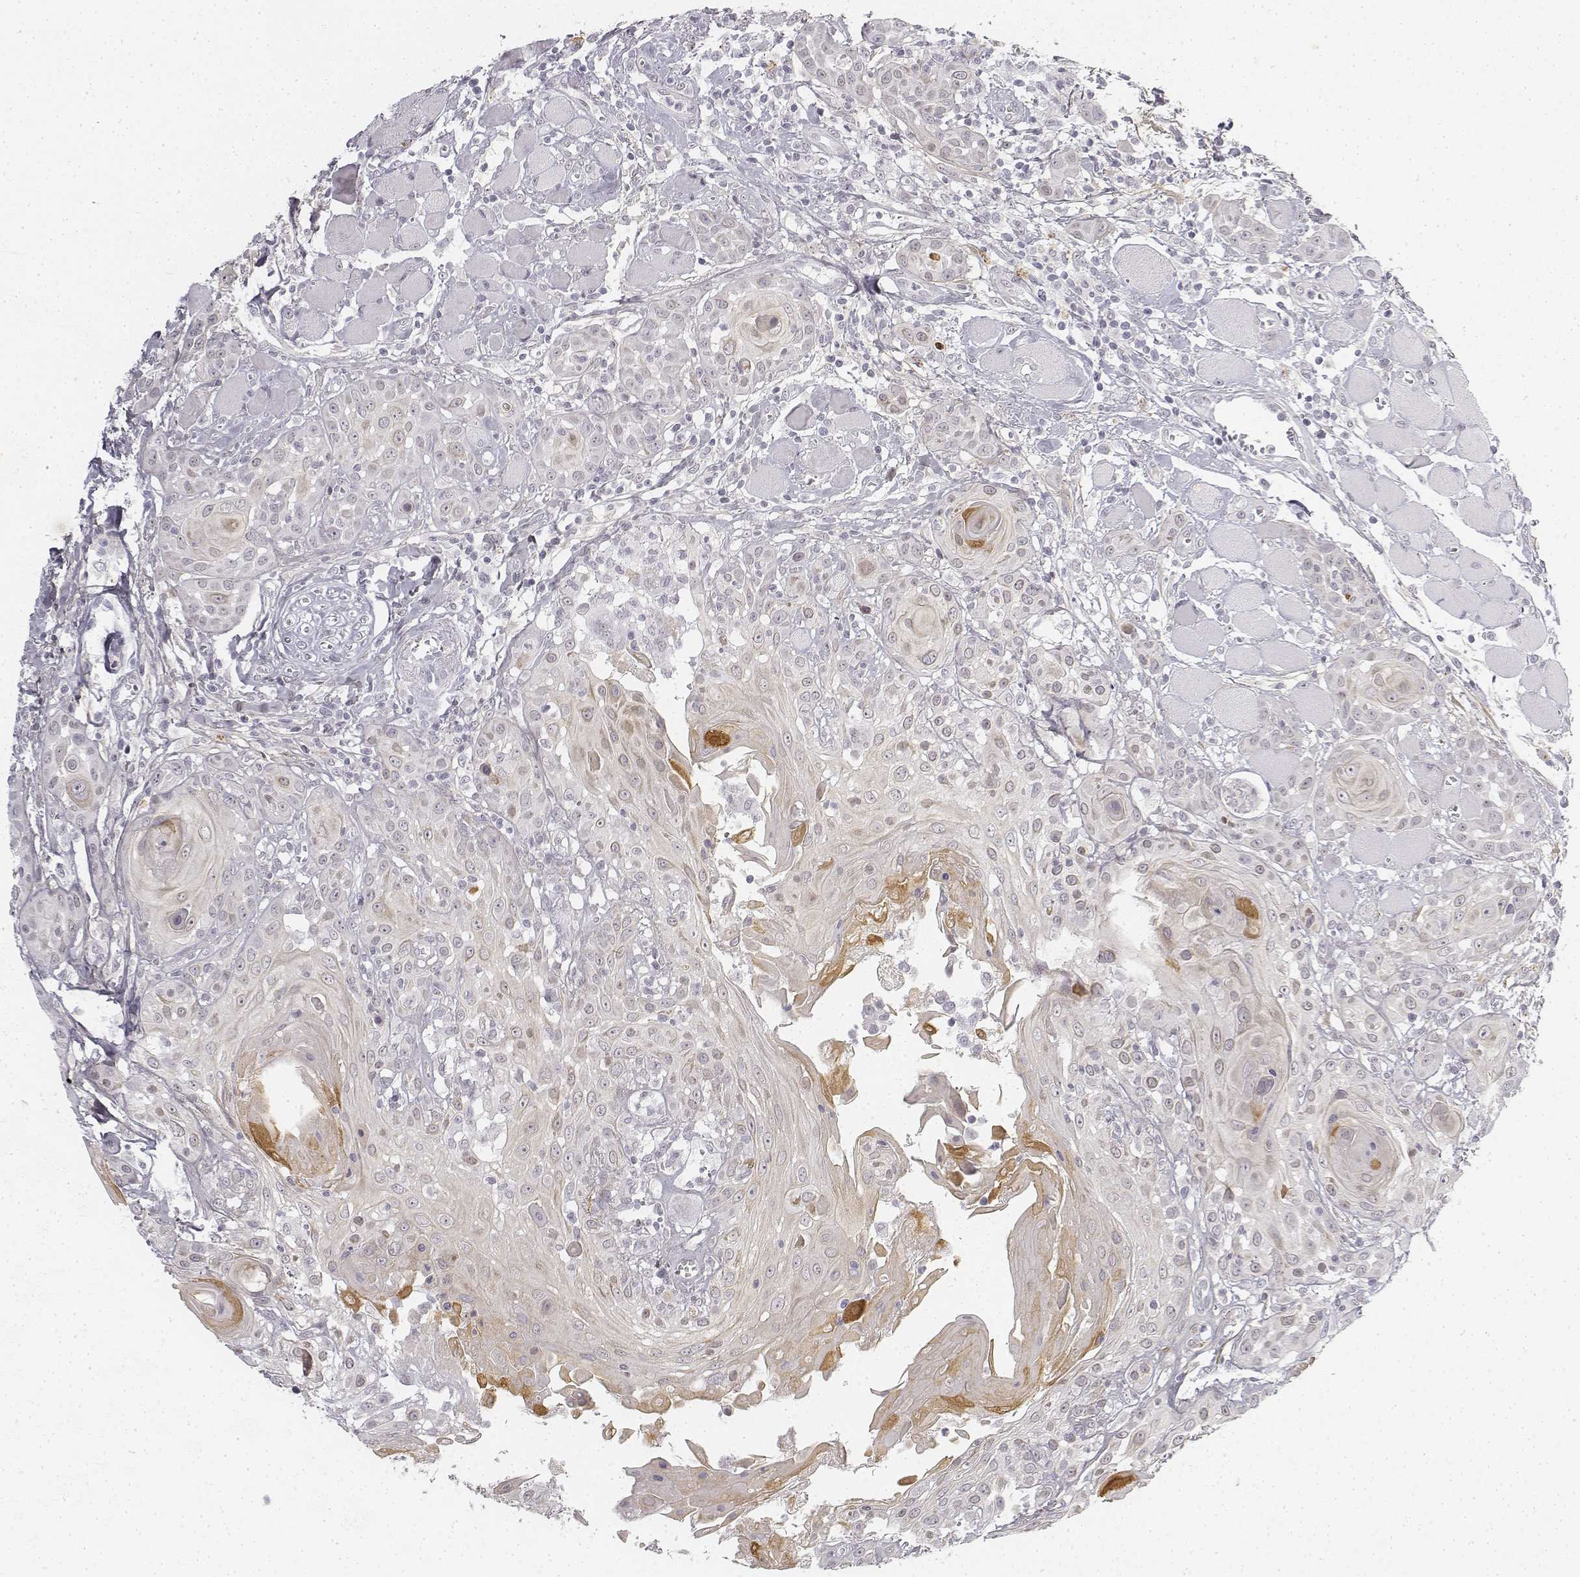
{"staining": {"intensity": "negative", "quantity": "none", "location": "none"}, "tissue": "head and neck cancer", "cell_type": "Tumor cells", "image_type": "cancer", "snomed": [{"axis": "morphology", "description": "Squamous cell carcinoma, NOS"}, {"axis": "topography", "description": "Head-Neck"}], "caption": "DAB immunohistochemical staining of squamous cell carcinoma (head and neck) exhibits no significant staining in tumor cells.", "gene": "KRT84", "patient": {"sex": "female", "age": 80}}